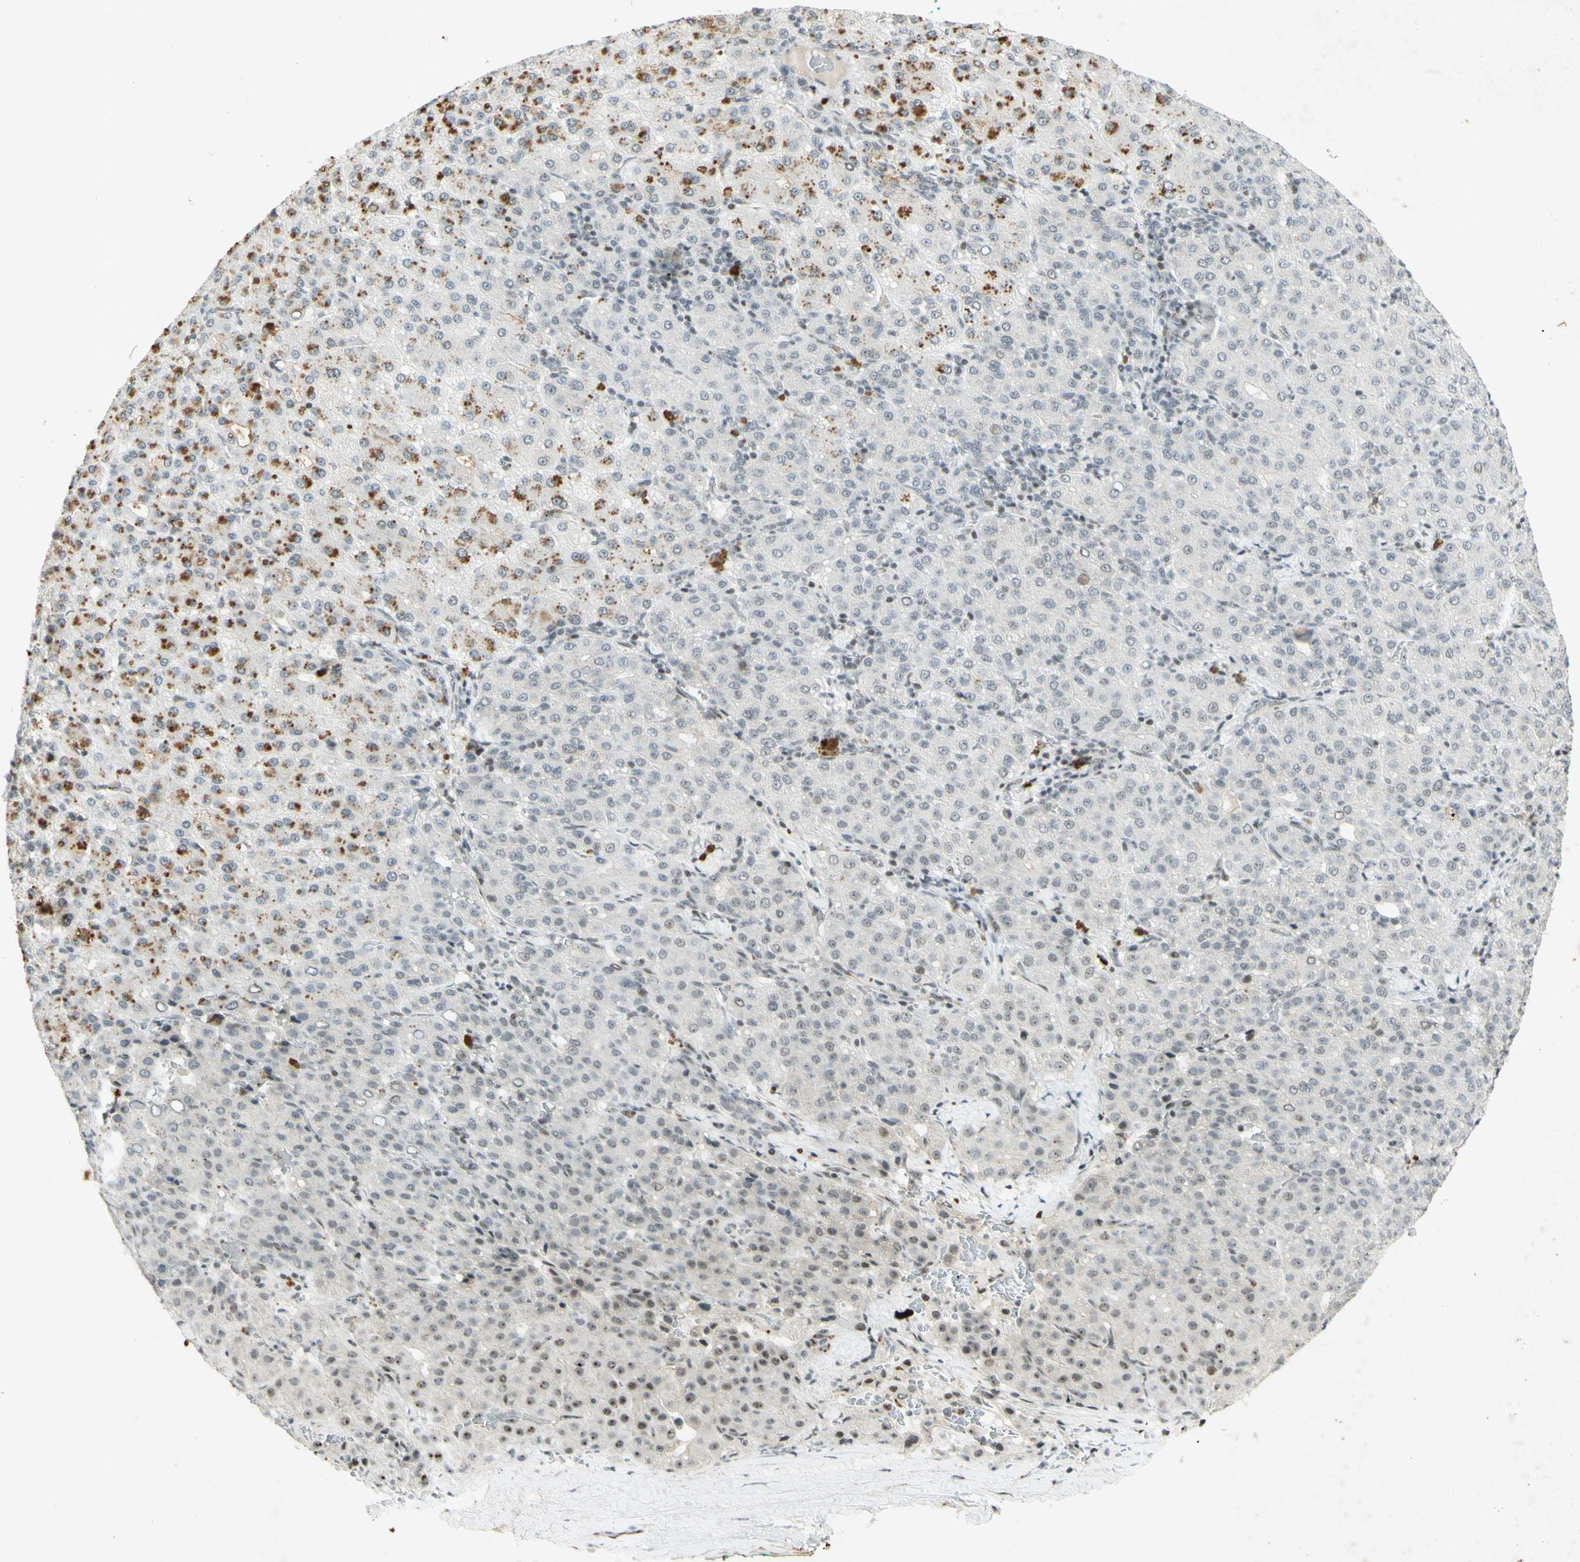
{"staining": {"intensity": "moderate", "quantity": "<25%", "location": "nuclear"}, "tissue": "liver cancer", "cell_type": "Tumor cells", "image_type": "cancer", "snomed": [{"axis": "morphology", "description": "Carcinoma, Hepatocellular, NOS"}, {"axis": "topography", "description": "Liver"}], "caption": "Tumor cells exhibit low levels of moderate nuclear positivity in approximately <25% of cells in liver cancer (hepatocellular carcinoma).", "gene": "IRF1", "patient": {"sex": "male", "age": 65}}